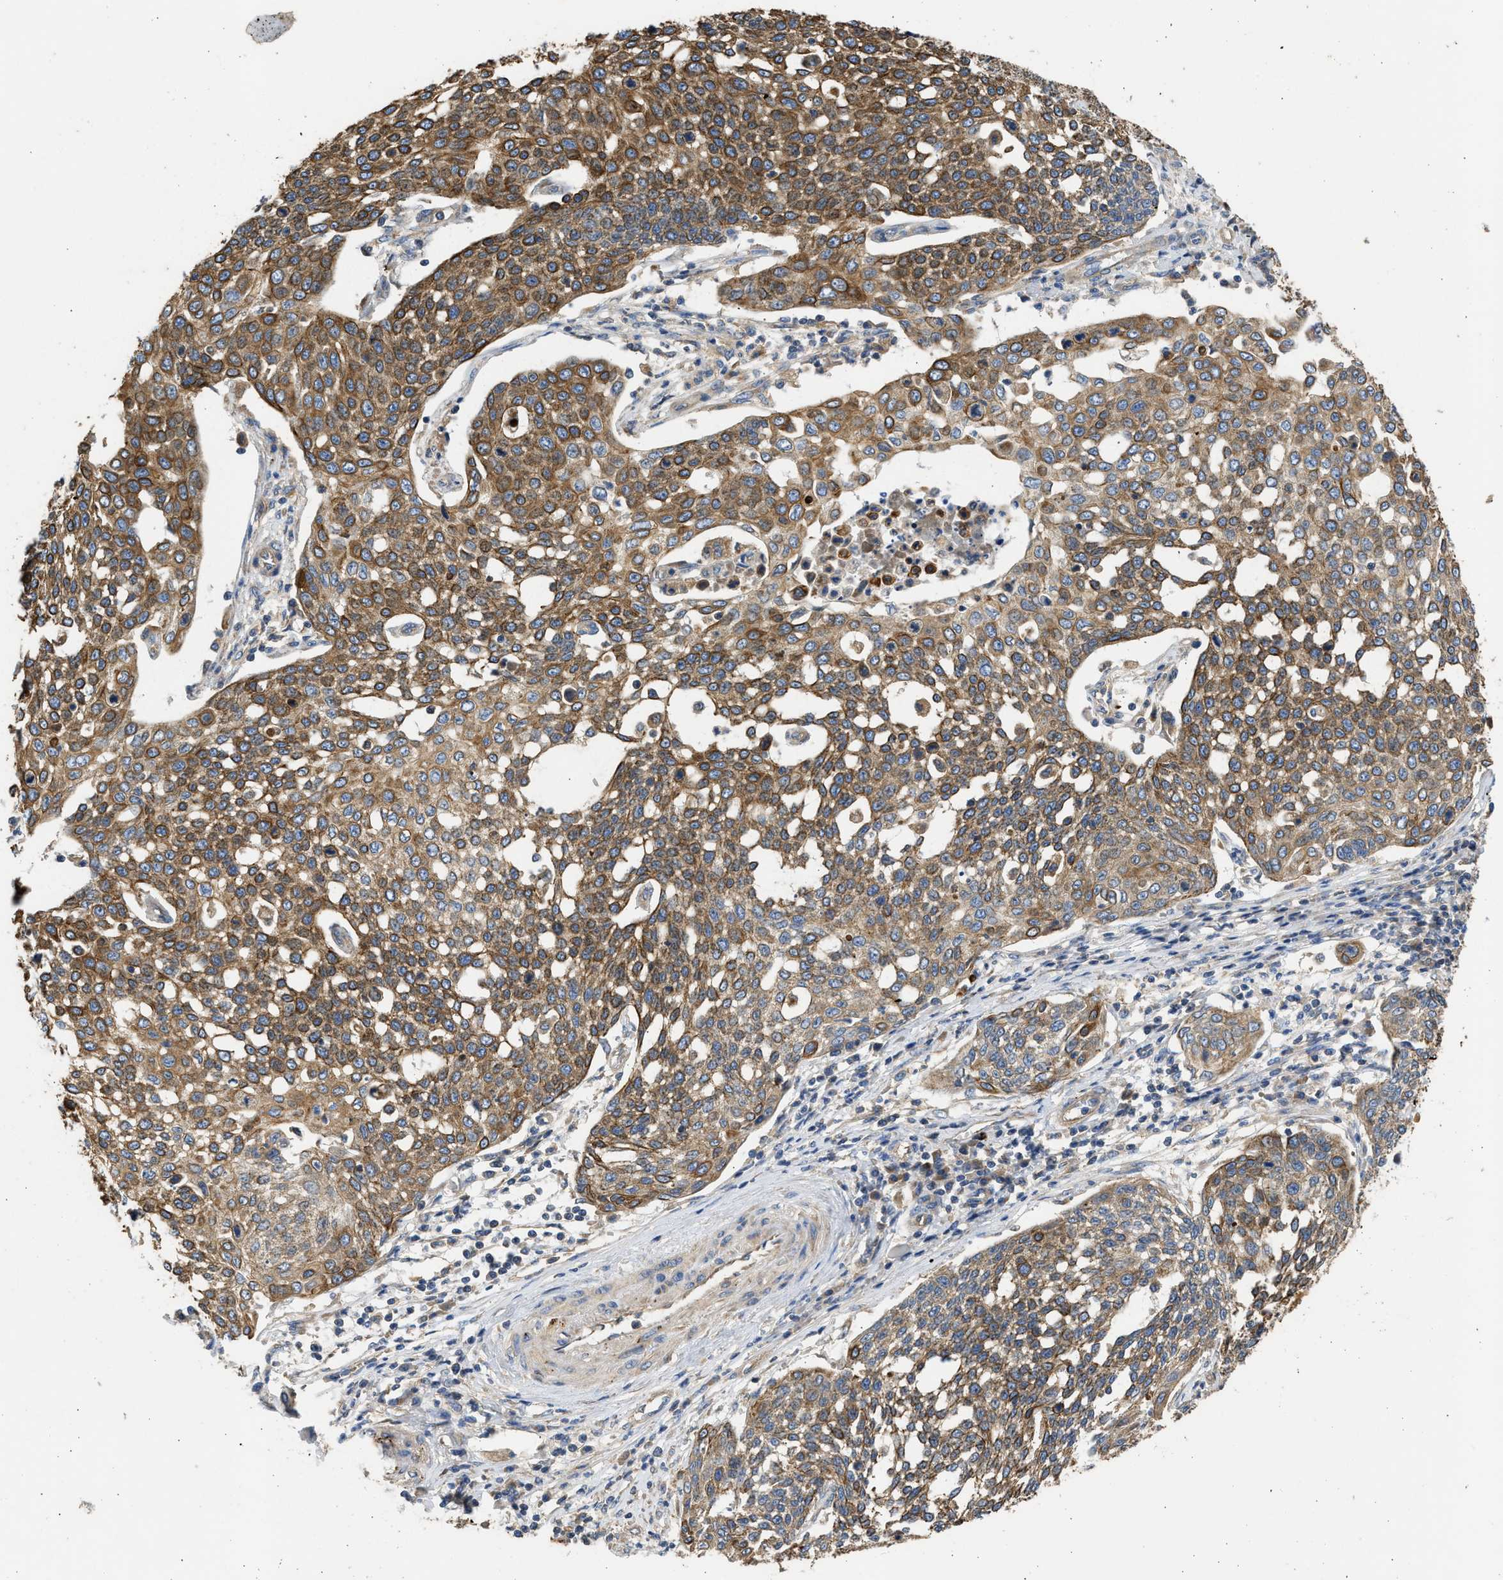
{"staining": {"intensity": "strong", "quantity": ">75%", "location": "cytoplasmic/membranous"}, "tissue": "cervical cancer", "cell_type": "Tumor cells", "image_type": "cancer", "snomed": [{"axis": "morphology", "description": "Squamous cell carcinoma, NOS"}, {"axis": "topography", "description": "Cervix"}], "caption": "IHC (DAB) staining of cervical cancer (squamous cell carcinoma) displays strong cytoplasmic/membranous protein staining in about >75% of tumor cells.", "gene": "CSRNP2", "patient": {"sex": "female", "age": 34}}